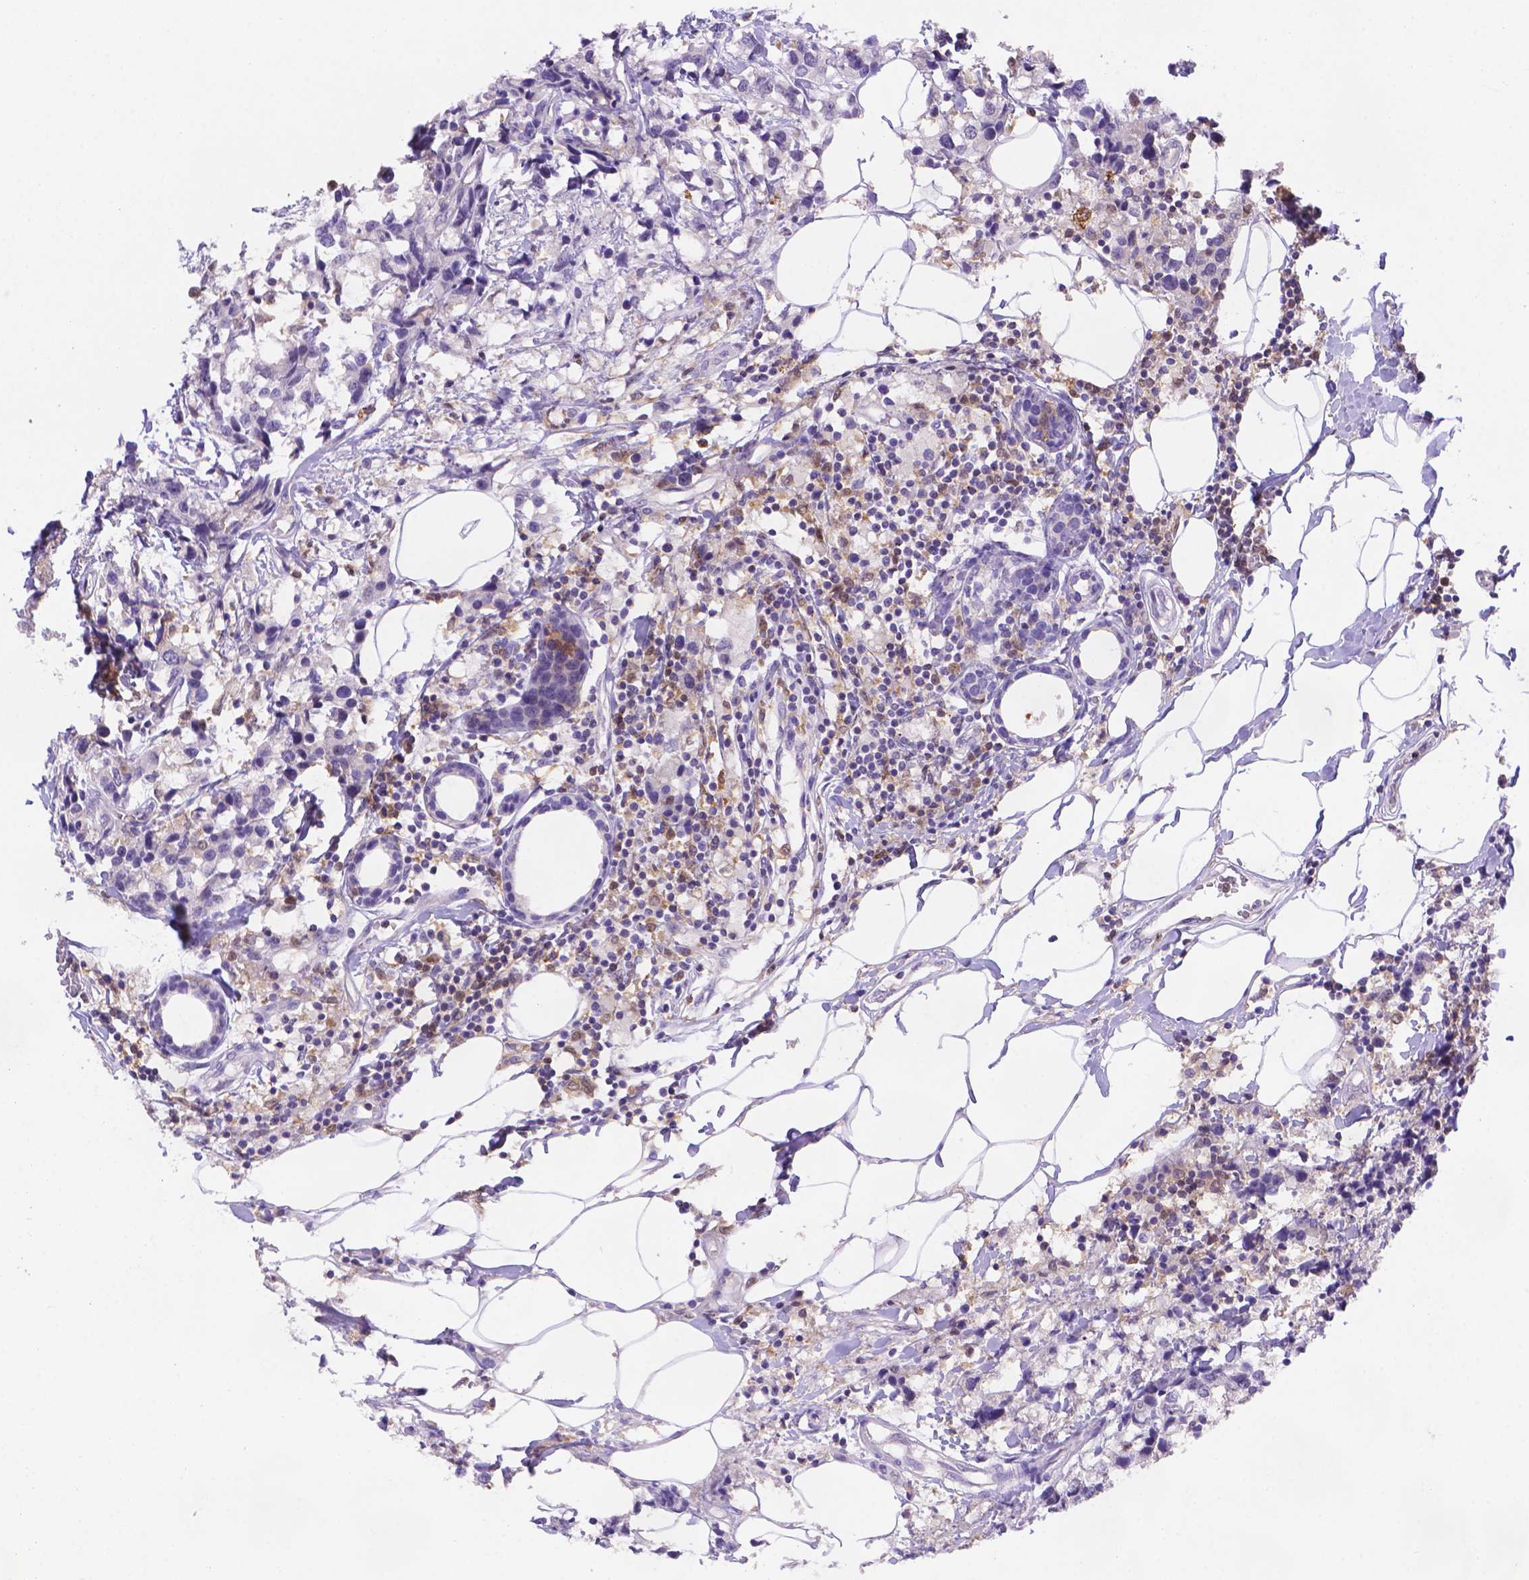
{"staining": {"intensity": "negative", "quantity": "none", "location": "none"}, "tissue": "breast cancer", "cell_type": "Tumor cells", "image_type": "cancer", "snomed": [{"axis": "morphology", "description": "Lobular carcinoma"}, {"axis": "topography", "description": "Breast"}], "caption": "High magnification brightfield microscopy of lobular carcinoma (breast) stained with DAB (brown) and counterstained with hematoxylin (blue): tumor cells show no significant positivity.", "gene": "FGD2", "patient": {"sex": "female", "age": 59}}